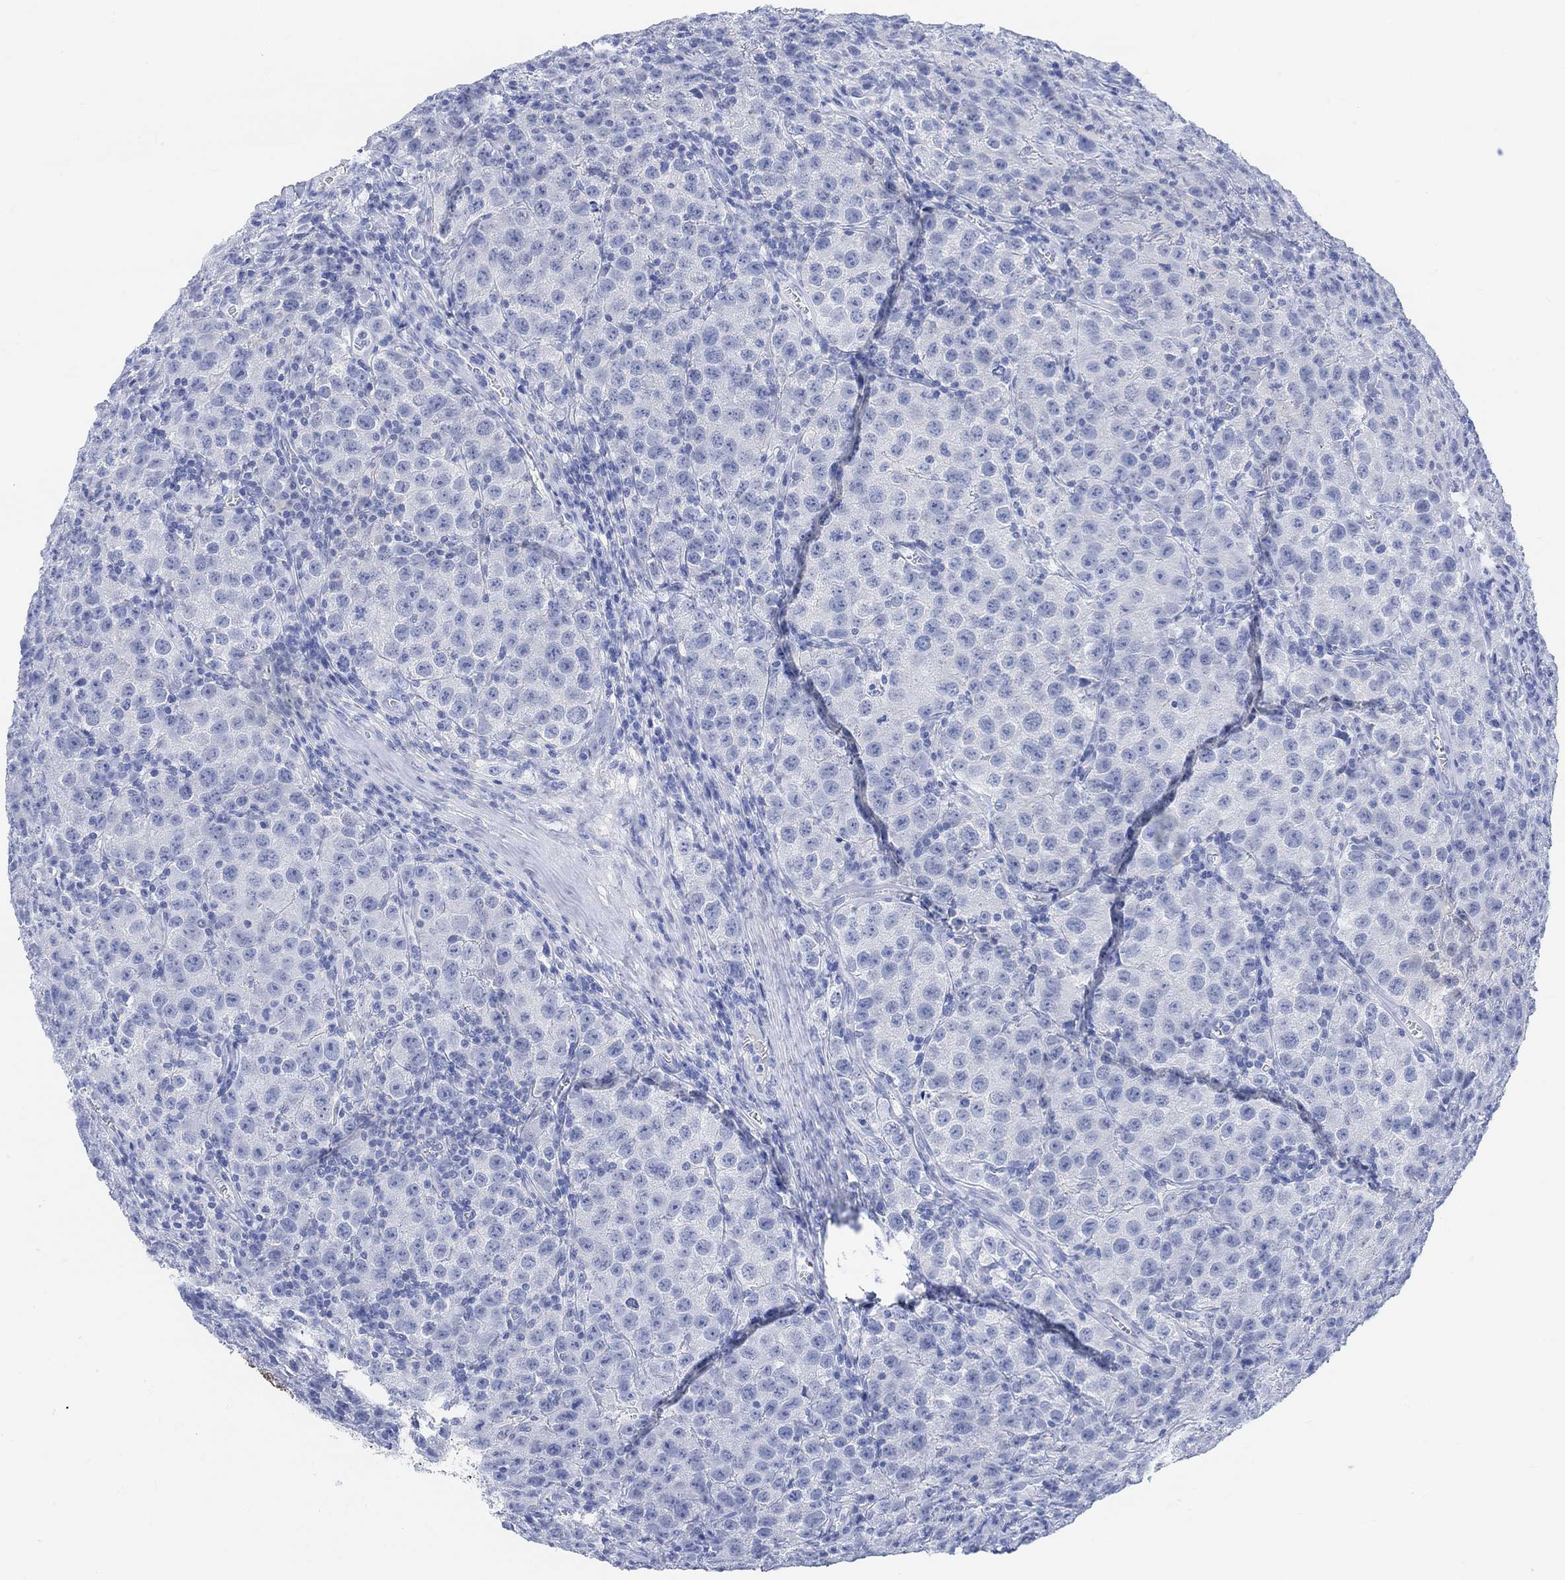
{"staining": {"intensity": "negative", "quantity": "none", "location": "none"}, "tissue": "testis cancer", "cell_type": "Tumor cells", "image_type": "cancer", "snomed": [{"axis": "morphology", "description": "Seminoma, NOS"}, {"axis": "topography", "description": "Testis"}], "caption": "This image is of testis seminoma stained with immunohistochemistry (IHC) to label a protein in brown with the nuclei are counter-stained blue. There is no expression in tumor cells.", "gene": "ENO4", "patient": {"sex": "male", "age": 52}}